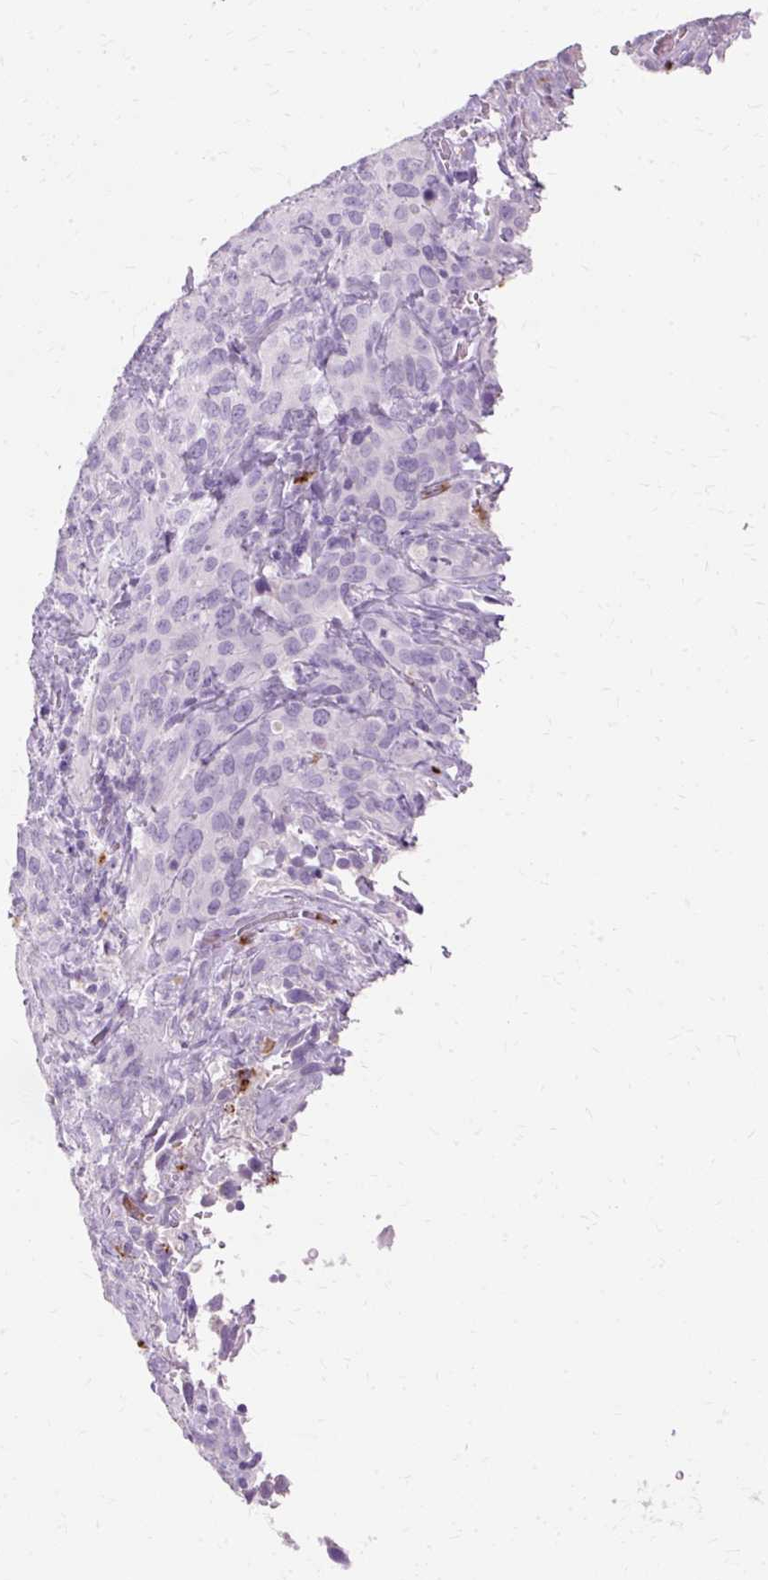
{"staining": {"intensity": "negative", "quantity": "none", "location": "none"}, "tissue": "cervical cancer", "cell_type": "Tumor cells", "image_type": "cancer", "snomed": [{"axis": "morphology", "description": "Squamous cell carcinoma, NOS"}, {"axis": "topography", "description": "Cervix"}], "caption": "Immunohistochemistry (IHC) micrograph of neoplastic tissue: cervical cancer stained with DAB (3,3'-diaminobenzidine) exhibits no significant protein expression in tumor cells.", "gene": "DEFA1", "patient": {"sex": "female", "age": 51}}